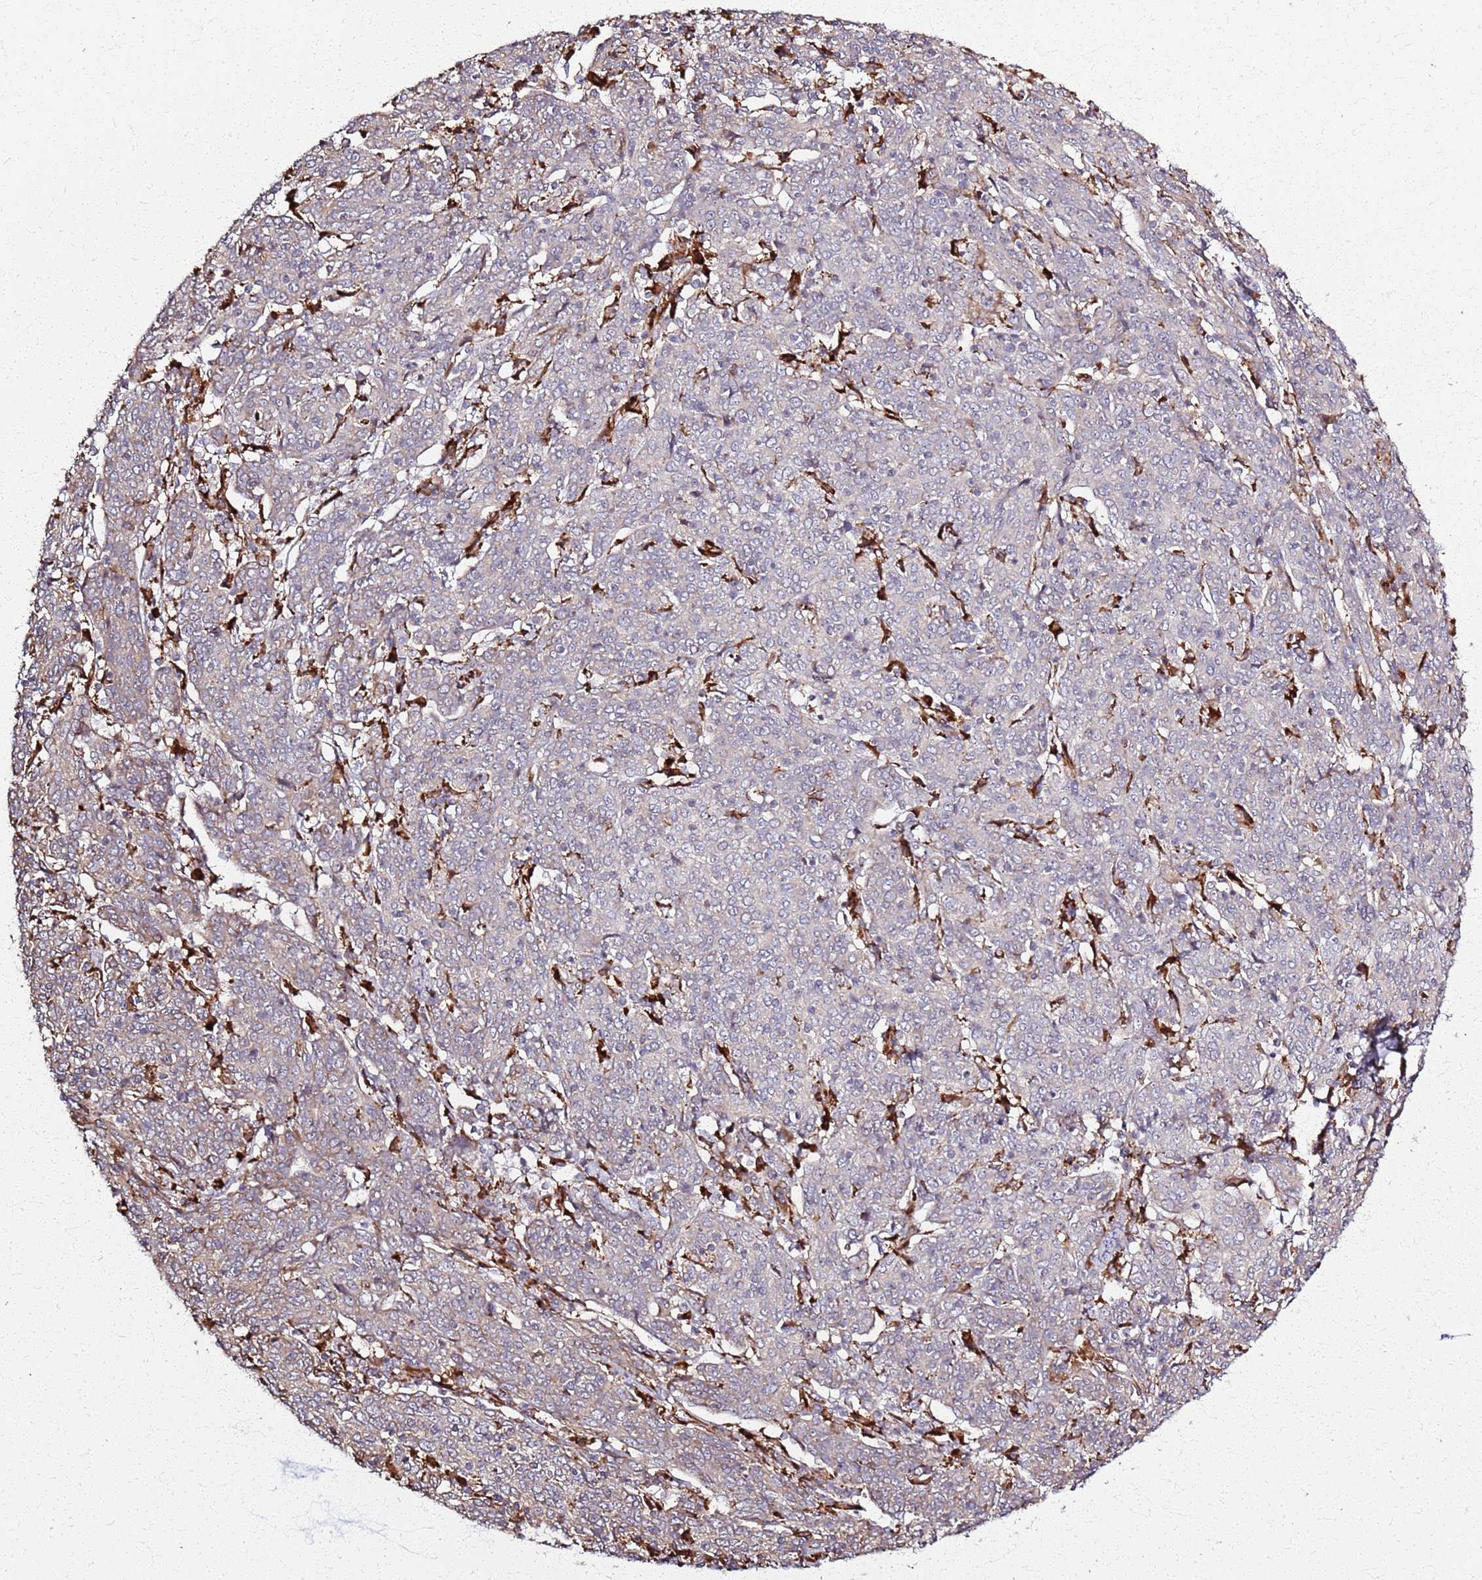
{"staining": {"intensity": "weak", "quantity": "25%-75%", "location": "cytoplasmic/membranous"}, "tissue": "cervical cancer", "cell_type": "Tumor cells", "image_type": "cancer", "snomed": [{"axis": "morphology", "description": "Squamous cell carcinoma, NOS"}, {"axis": "topography", "description": "Cervix"}], "caption": "Protein analysis of cervical cancer tissue exhibits weak cytoplasmic/membranous positivity in about 25%-75% of tumor cells.", "gene": "KRI1", "patient": {"sex": "female", "age": 67}}